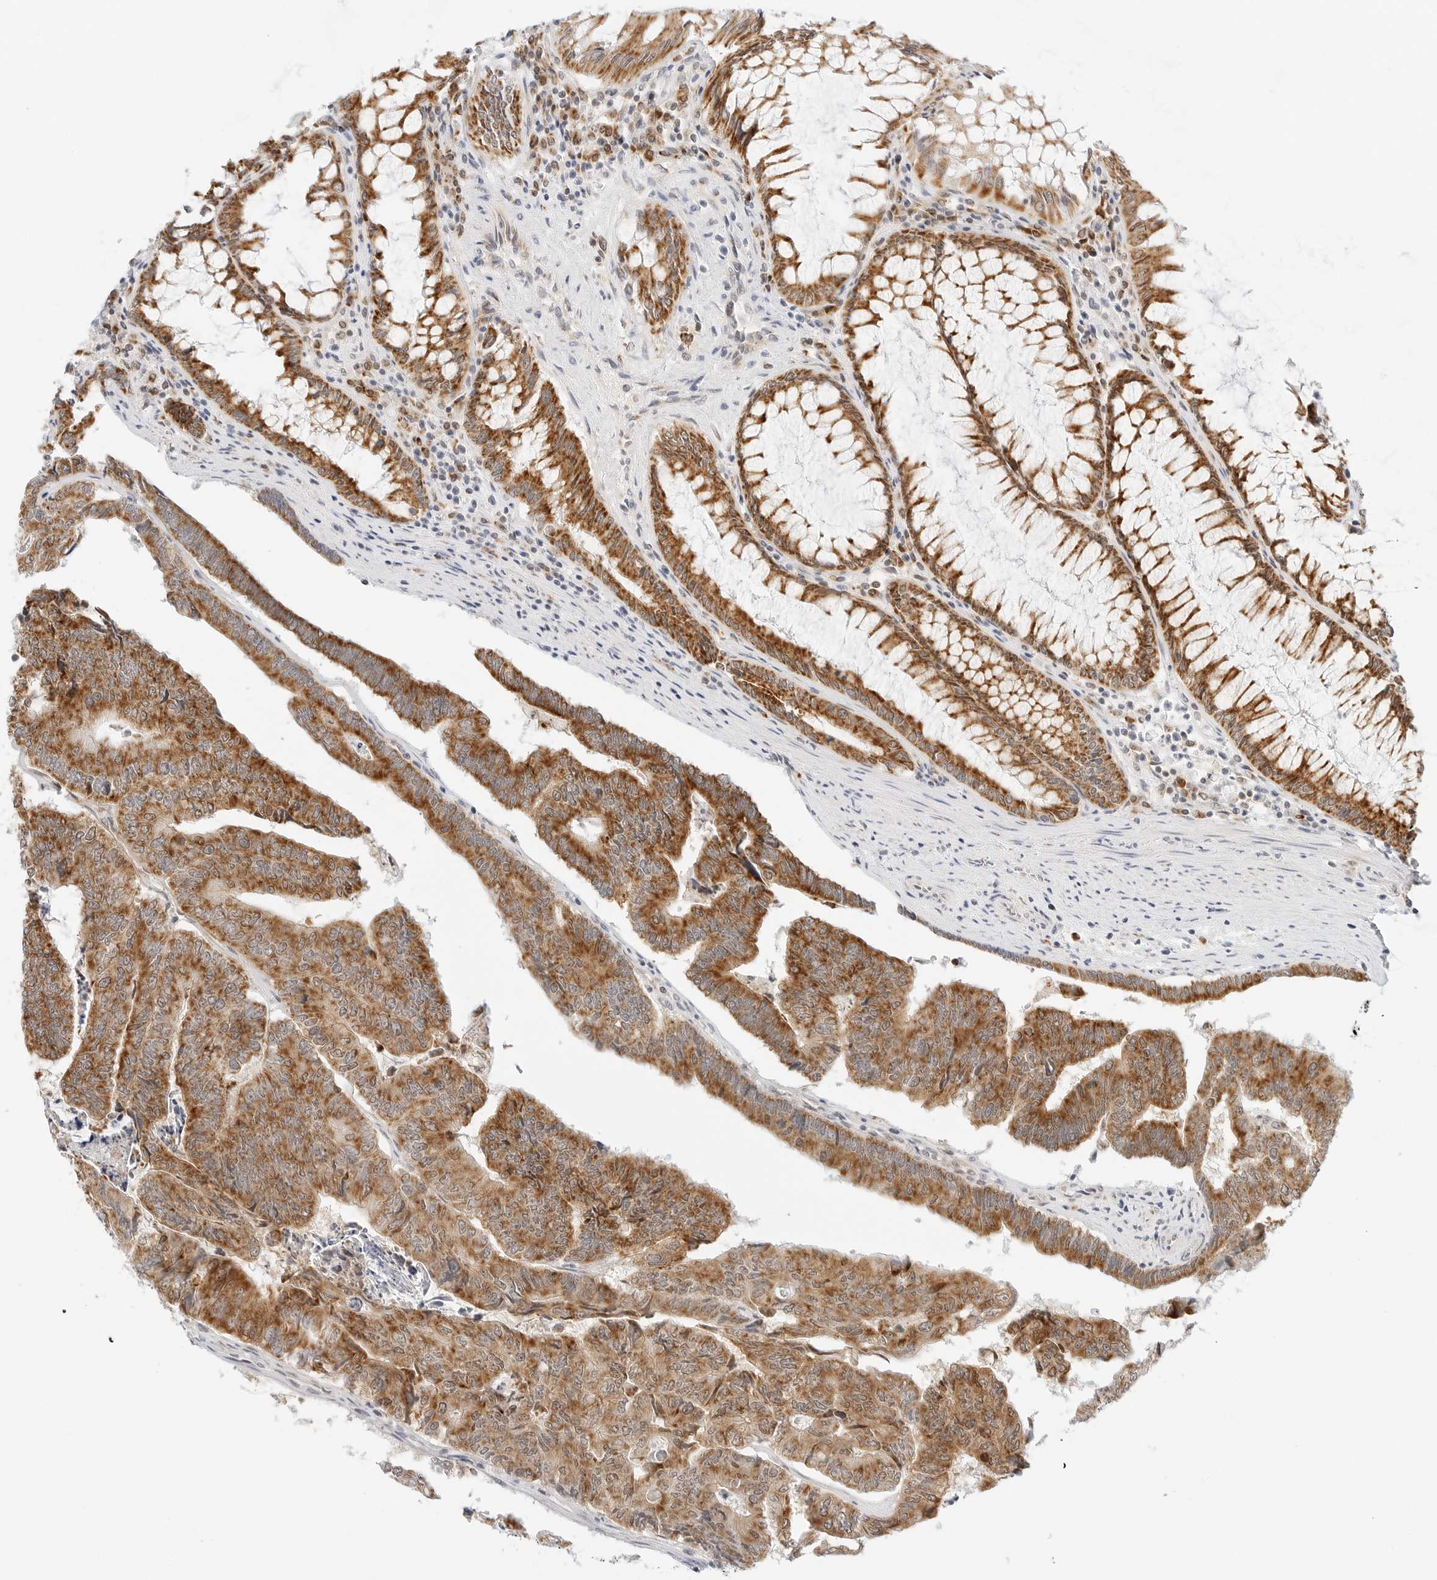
{"staining": {"intensity": "strong", "quantity": ">75%", "location": "cytoplasmic/membranous"}, "tissue": "colorectal cancer", "cell_type": "Tumor cells", "image_type": "cancer", "snomed": [{"axis": "morphology", "description": "Adenocarcinoma, NOS"}, {"axis": "topography", "description": "Colon"}], "caption": "This image exhibits immunohistochemistry staining of adenocarcinoma (colorectal), with high strong cytoplasmic/membranous staining in about >75% of tumor cells.", "gene": "FH", "patient": {"sex": "female", "age": 67}}